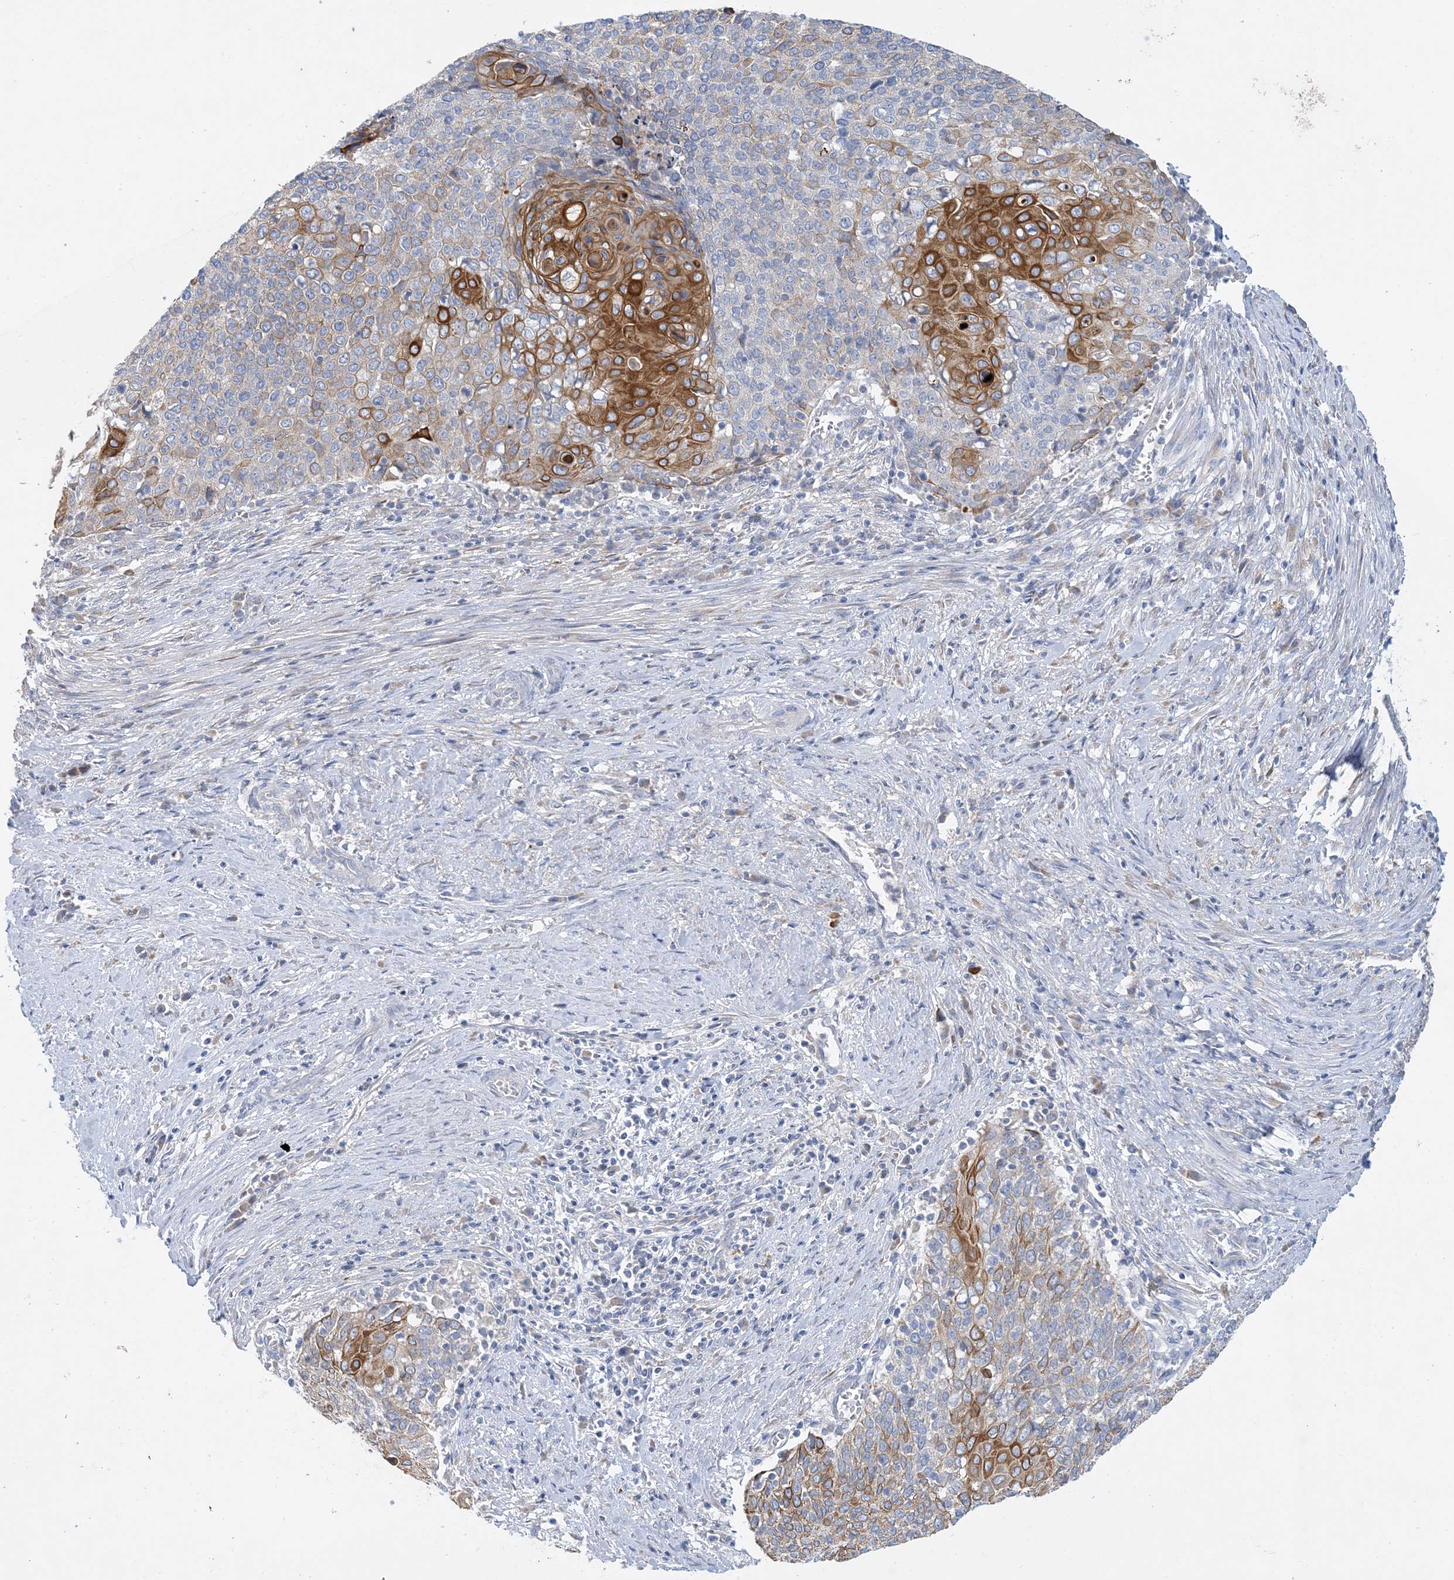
{"staining": {"intensity": "moderate", "quantity": "25%-75%", "location": "cytoplasmic/membranous"}, "tissue": "cervical cancer", "cell_type": "Tumor cells", "image_type": "cancer", "snomed": [{"axis": "morphology", "description": "Squamous cell carcinoma, NOS"}, {"axis": "topography", "description": "Cervix"}], "caption": "The histopathology image exhibits staining of squamous cell carcinoma (cervical), revealing moderate cytoplasmic/membranous protein positivity (brown color) within tumor cells.", "gene": "ZCCHC18", "patient": {"sex": "female", "age": 39}}